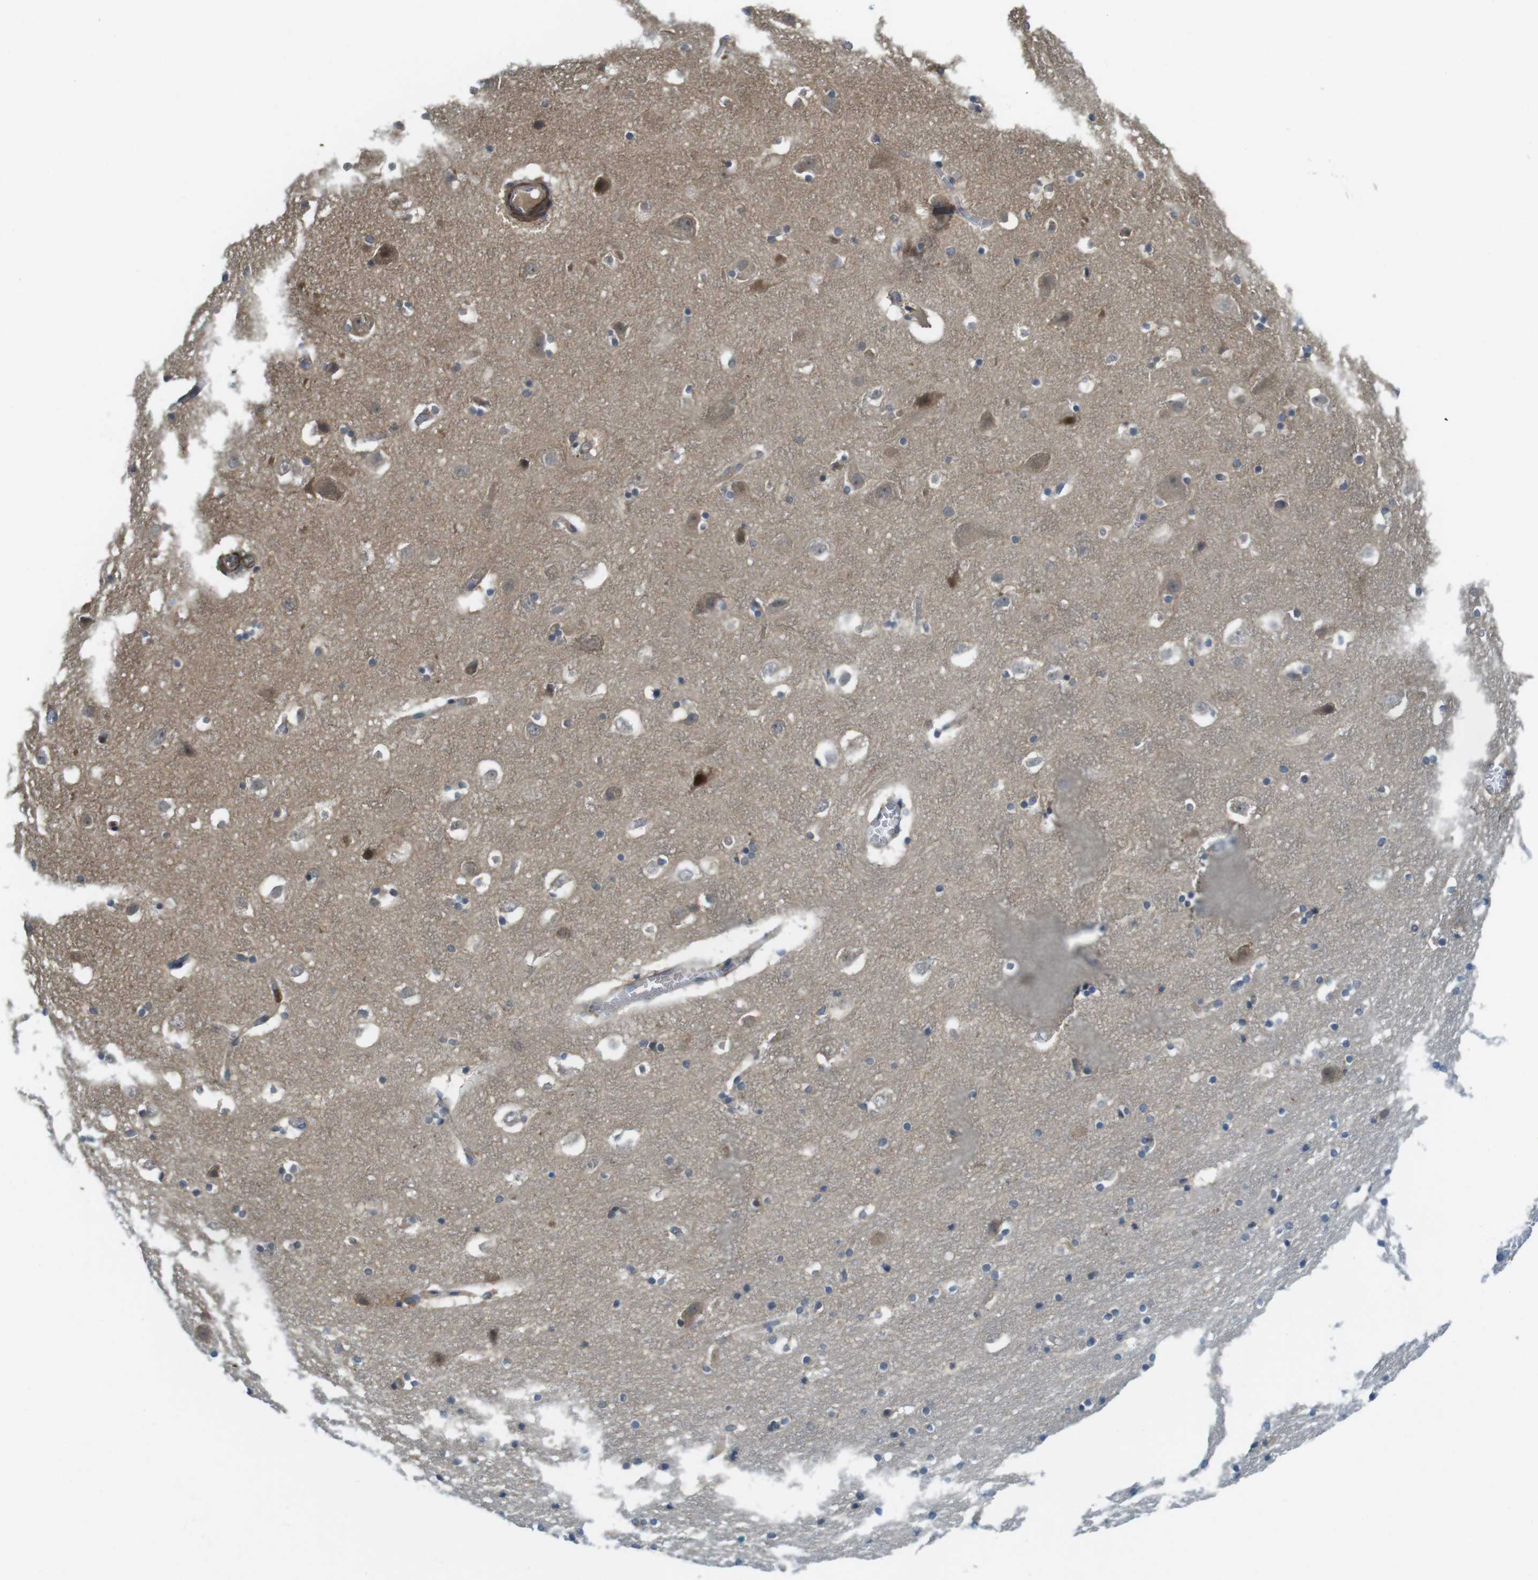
{"staining": {"intensity": "weak", "quantity": "25%-75%", "location": "cytoplasmic/membranous"}, "tissue": "hippocampus", "cell_type": "Glial cells", "image_type": "normal", "snomed": [{"axis": "morphology", "description": "Normal tissue, NOS"}, {"axis": "topography", "description": "Hippocampus"}], "caption": "High-power microscopy captured an IHC image of normal hippocampus, revealing weak cytoplasmic/membranous positivity in approximately 25%-75% of glial cells.", "gene": "LRRC3B", "patient": {"sex": "male", "age": 45}}